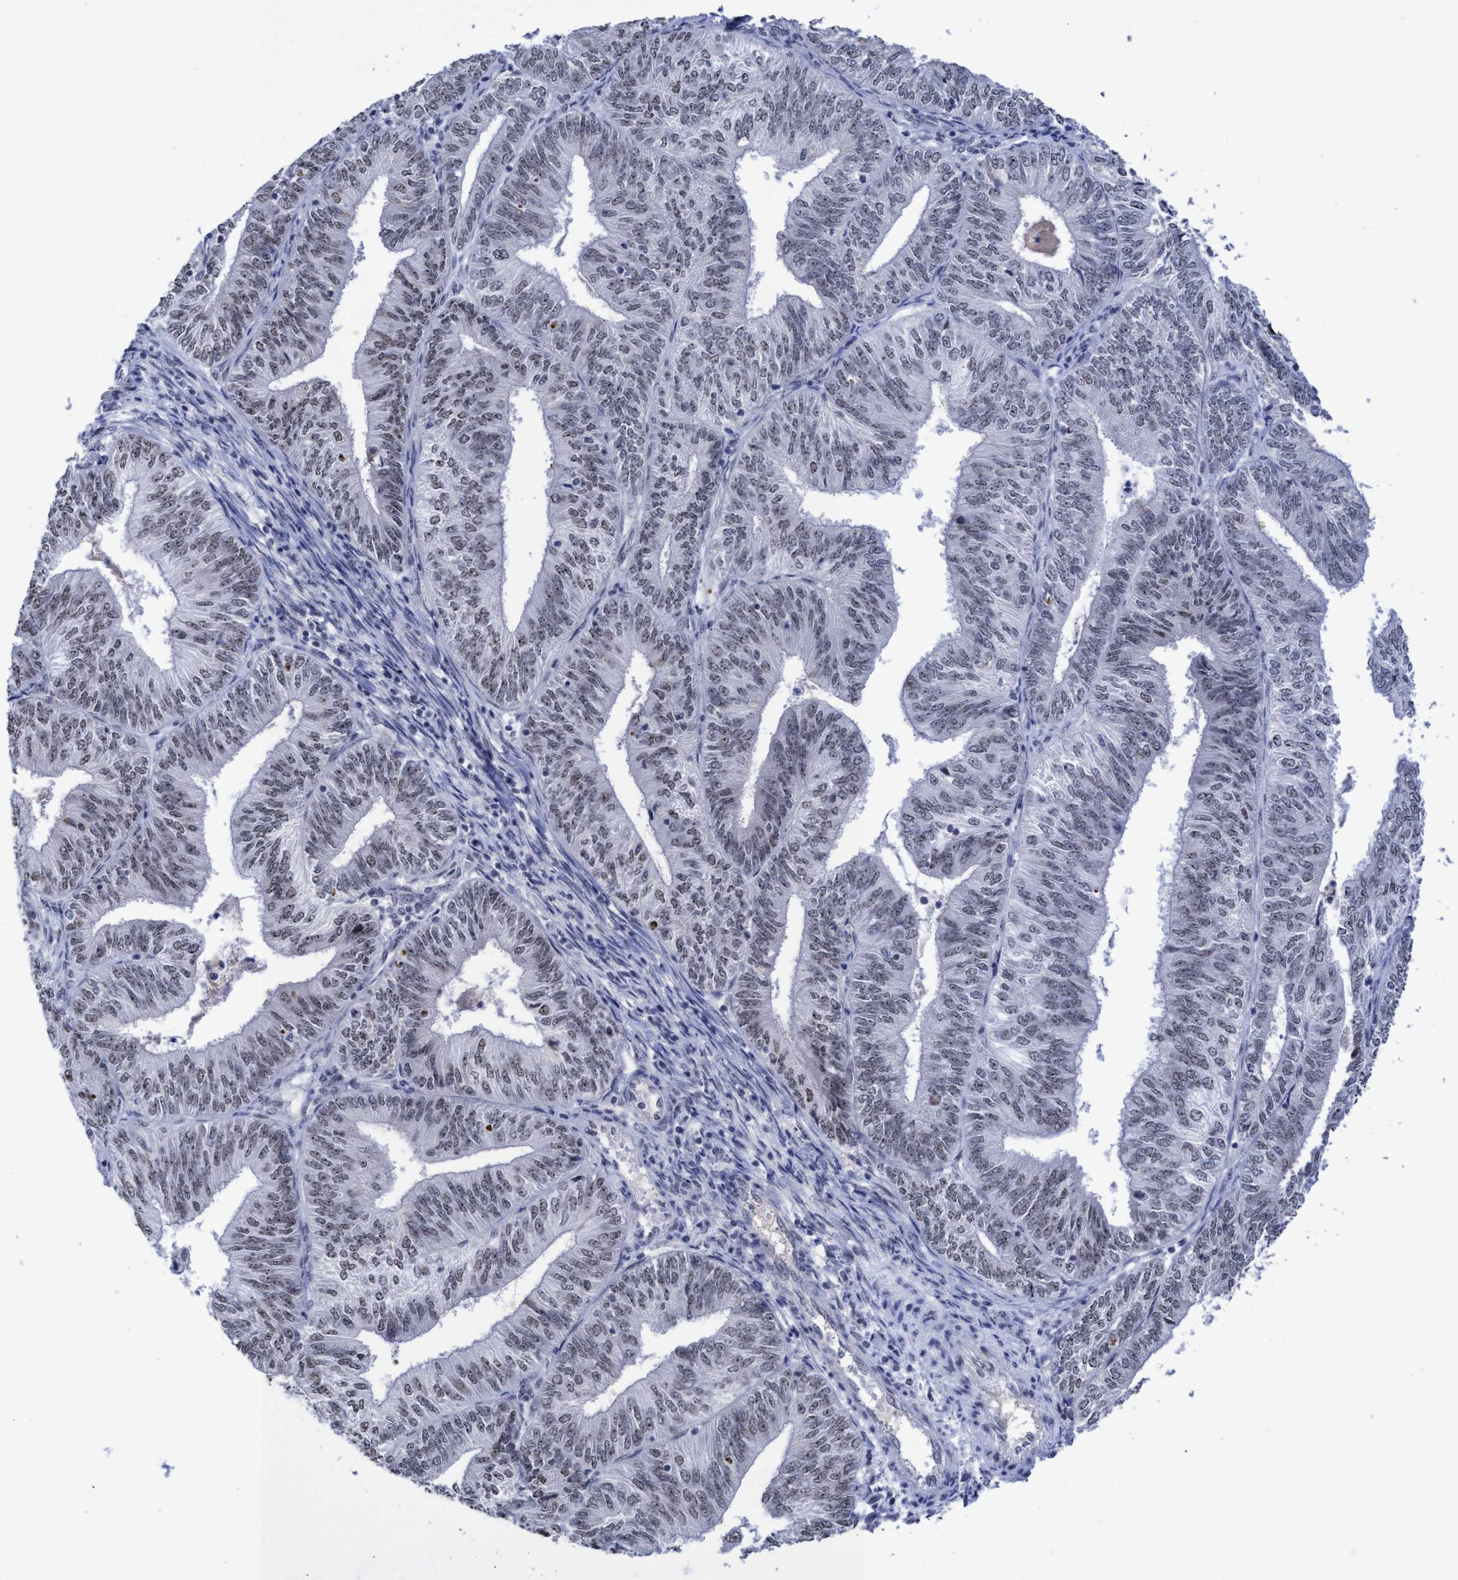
{"staining": {"intensity": "negative", "quantity": "none", "location": "none"}, "tissue": "endometrial cancer", "cell_type": "Tumor cells", "image_type": "cancer", "snomed": [{"axis": "morphology", "description": "Adenocarcinoma, NOS"}, {"axis": "topography", "description": "Endometrium"}], "caption": "This is an immunohistochemistry (IHC) photomicrograph of endometrial adenocarcinoma. There is no staining in tumor cells.", "gene": "EFCAB10", "patient": {"sex": "female", "age": 58}}